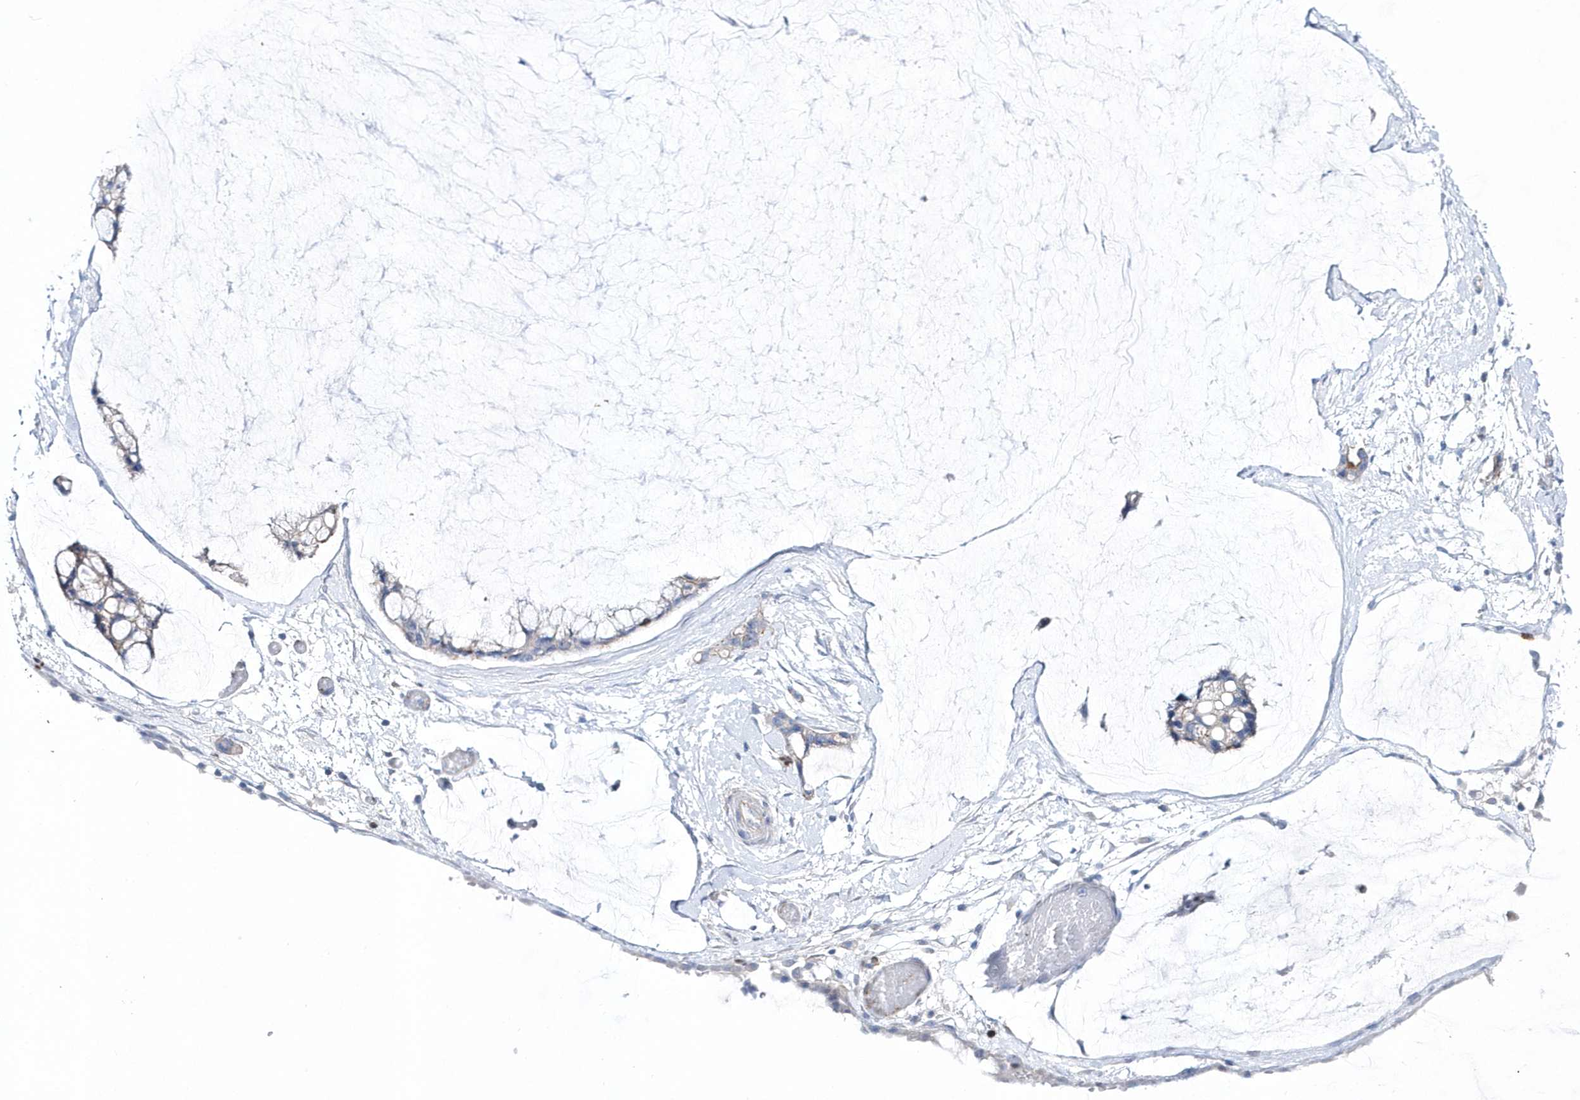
{"staining": {"intensity": "negative", "quantity": "none", "location": "none"}, "tissue": "ovarian cancer", "cell_type": "Tumor cells", "image_type": "cancer", "snomed": [{"axis": "morphology", "description": "Cystadenocarcinoma, mucinous, NOS"}, {"axis": "topography", "description": "Ovary"}], "caption": "High power microscopy micrograph of an IHC micrograph of ovarian cancer, revealing no significant expression in tumor cells.", "gene": "TMCO6", "patient": {"sex": "female", "age": 39}}